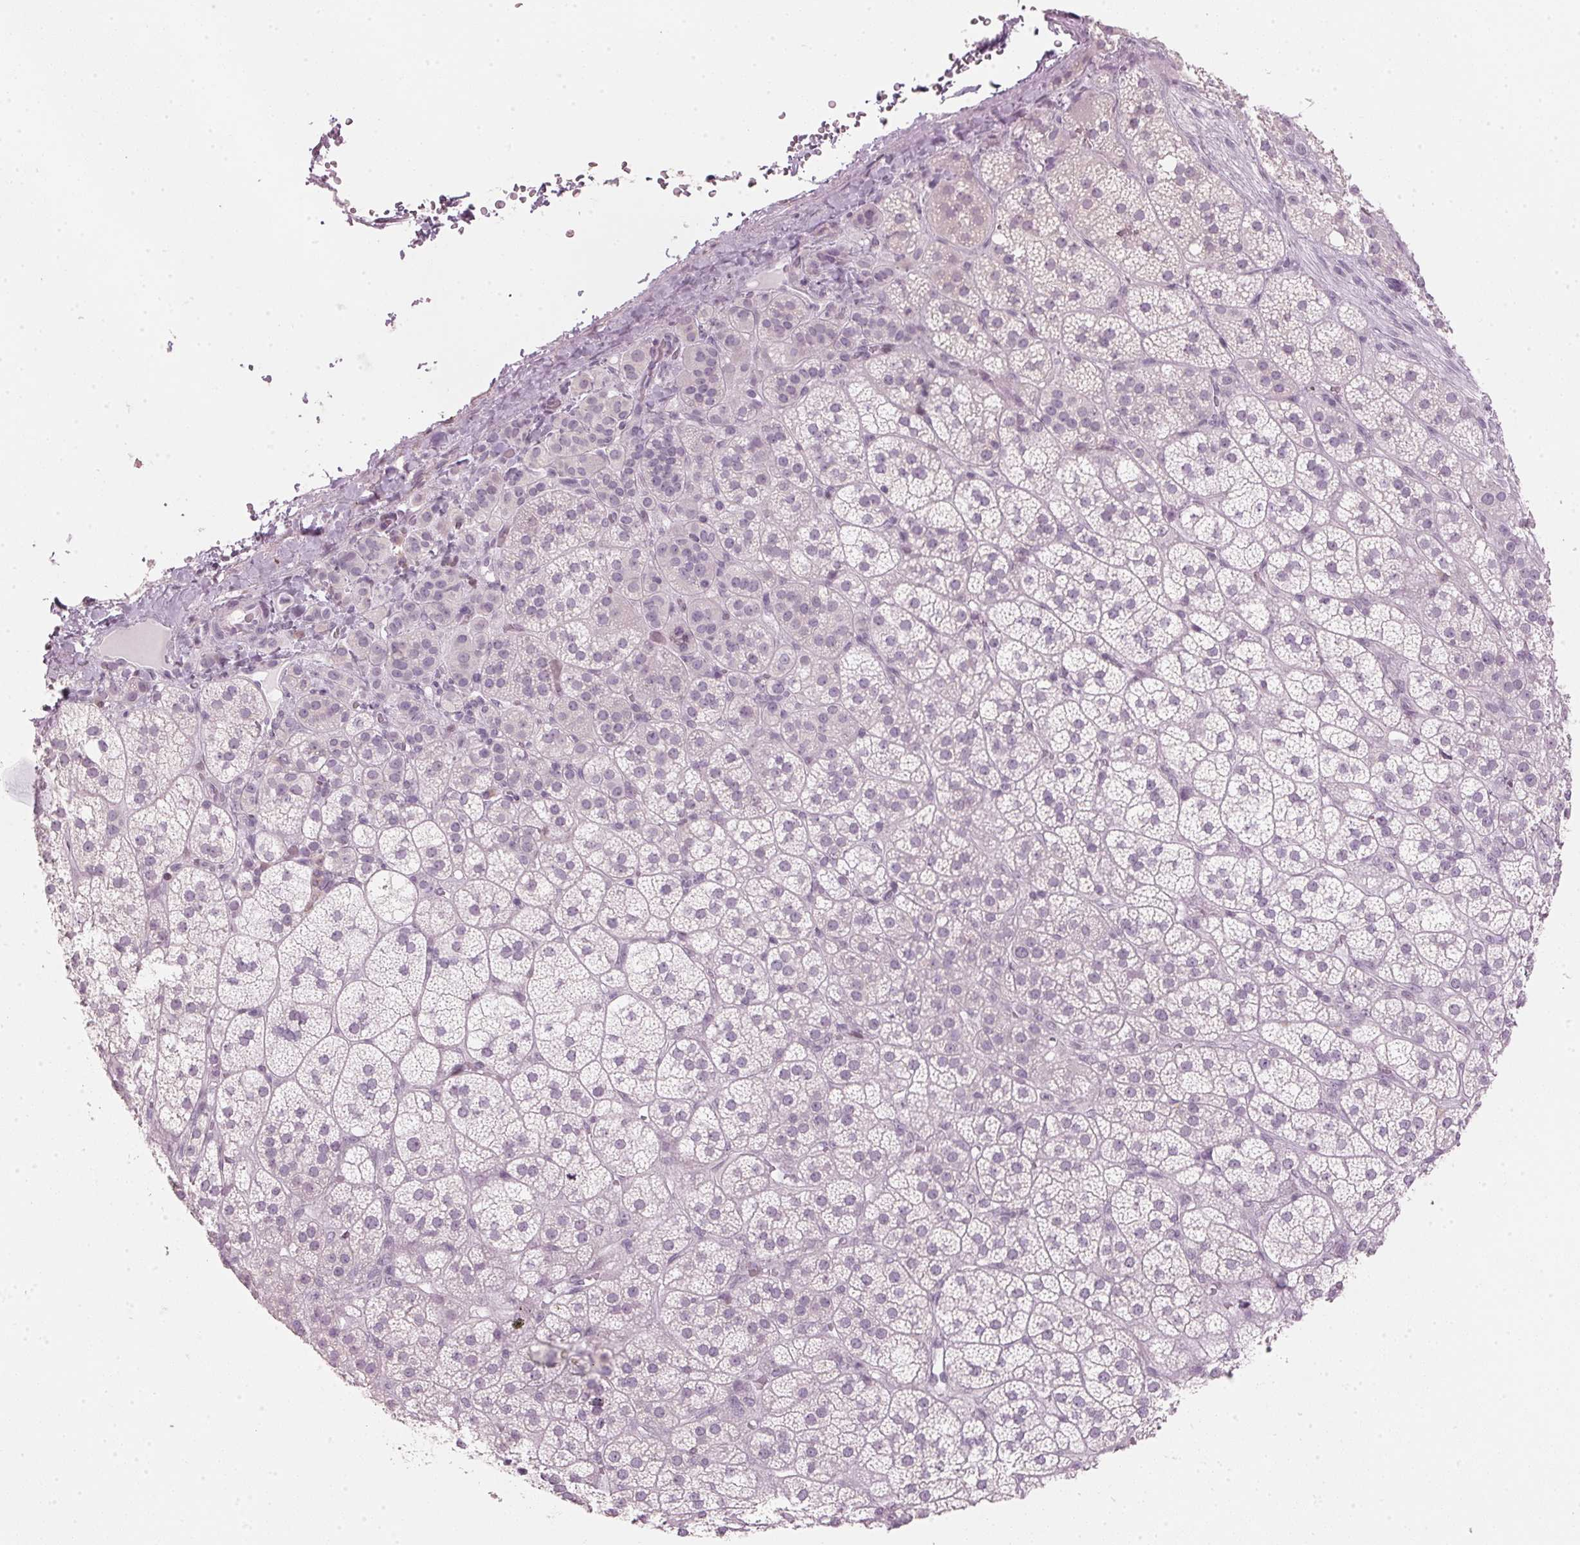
{"staining": {"intensity": "weak", "quantity": "<25%", "location": "cytoplasmic/membranous"}, "tissue": "adrenal gland", "cell_type": "Glandular cells", "image_type": "normal", "snomed": [{"axis": "morphology", "description": "Normal tissue, NOS"}, {"axis": "topography", "description": "Adrenal gland"}], "caption": "High magnification brightfield microscopy of unremarkable adrenal gland stained with DAB (brown) and counterstained with hematoxylin (blue): glandular cells show no significant expression.", "gene": "SFRP4", "patient": {"sex": "female", "age": 60}}